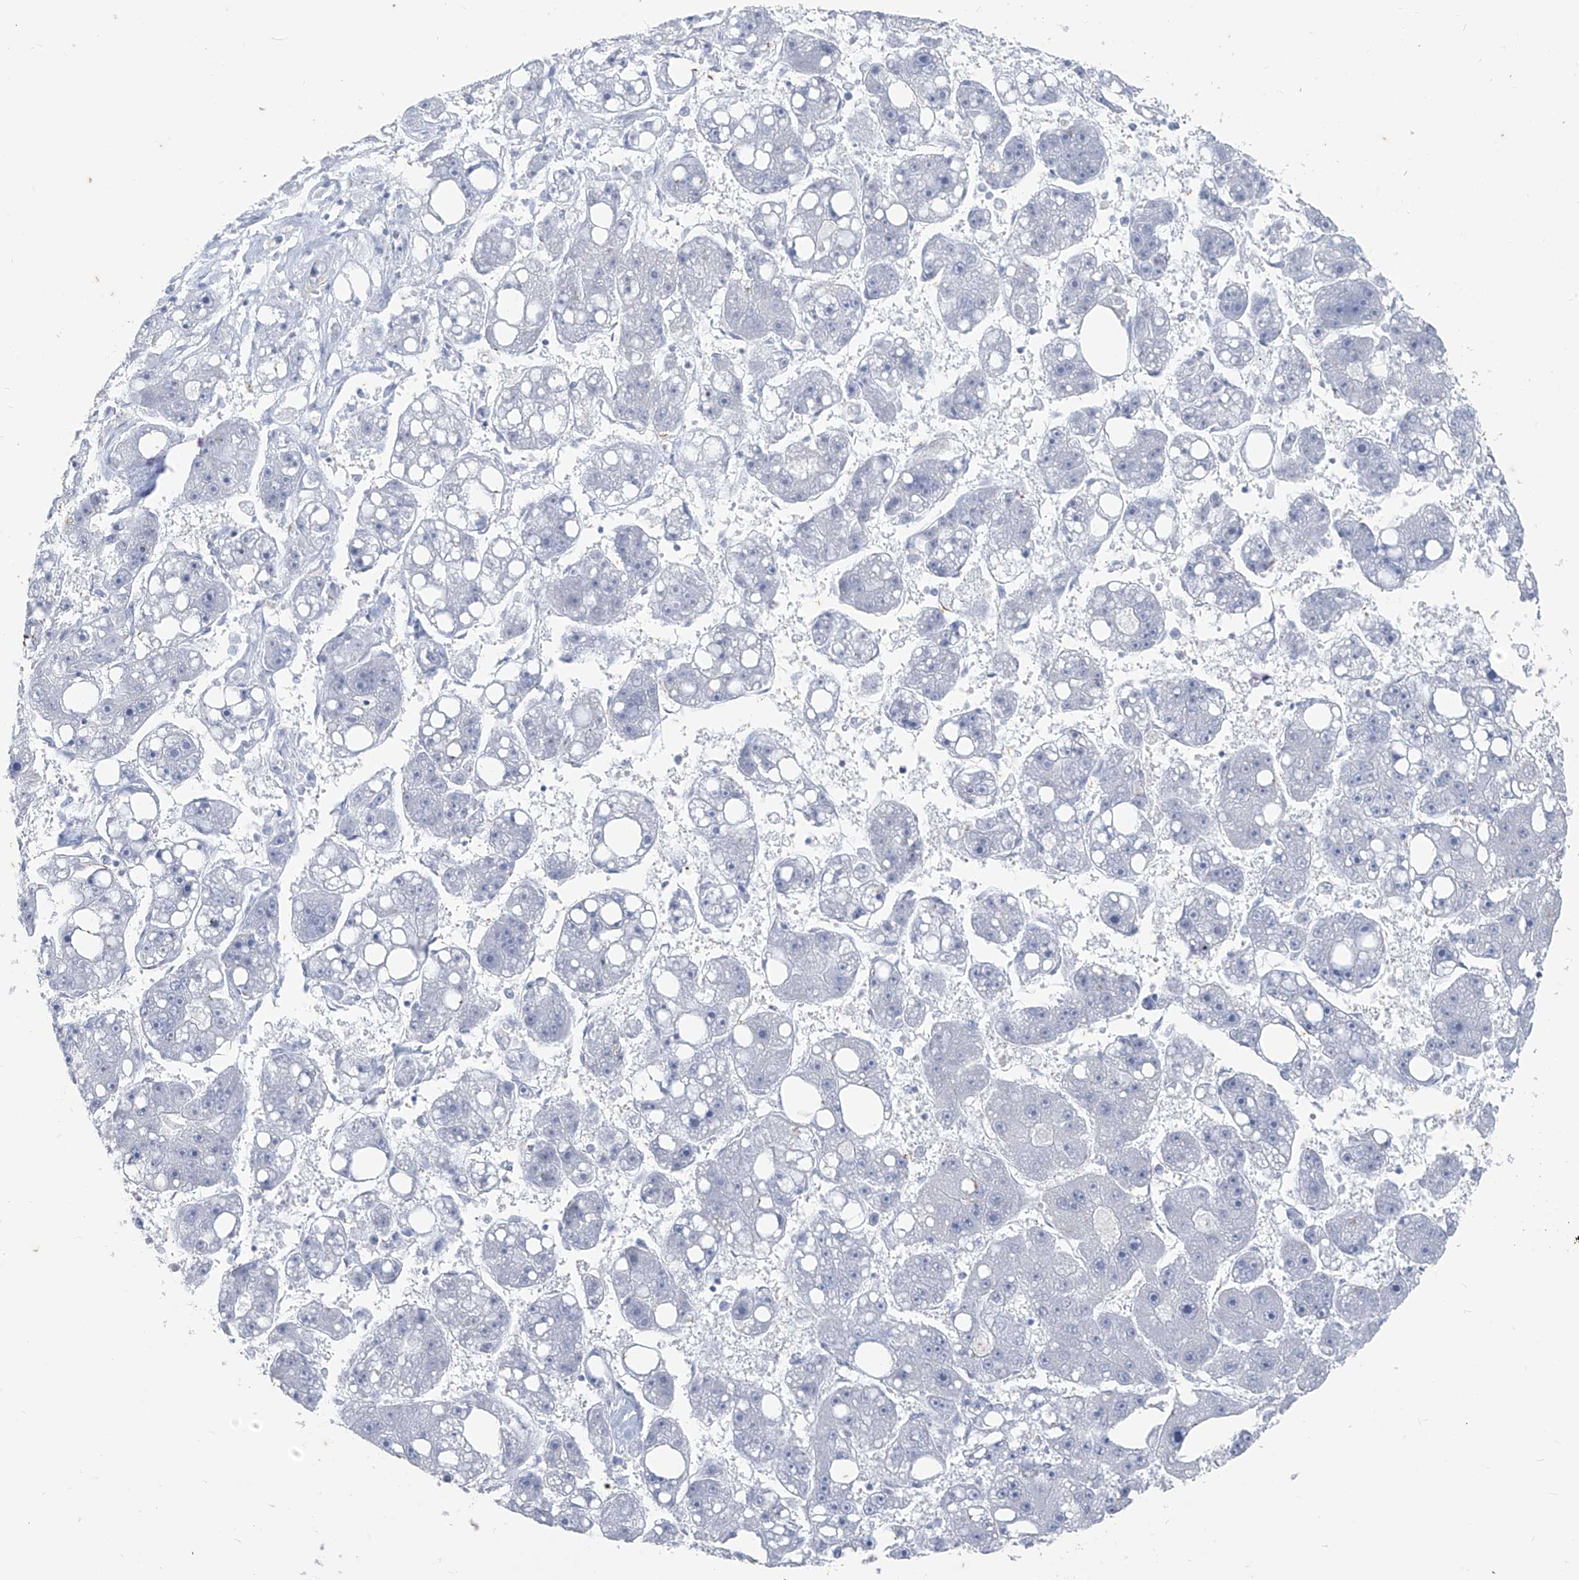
{"staining": {"intensity": "negative", "quantity": "none", "location": "none"}, "tissue": "liver cancer", "cell_type": "Tumor cells", "image_type": "cancer", "snomed": [{"axis": "morphology", "description": "Carcinoma, Hepatocellular, NOS"}, {"axis": "topography", "description": "Liver"}], "caption": "Histopathology image shows no protein expression in tumor cells of liver cancer (hepatocellular carcinoma) tissue.", "gene": "CX3CR1", "patient": {"sex": "female", "age": 61}}